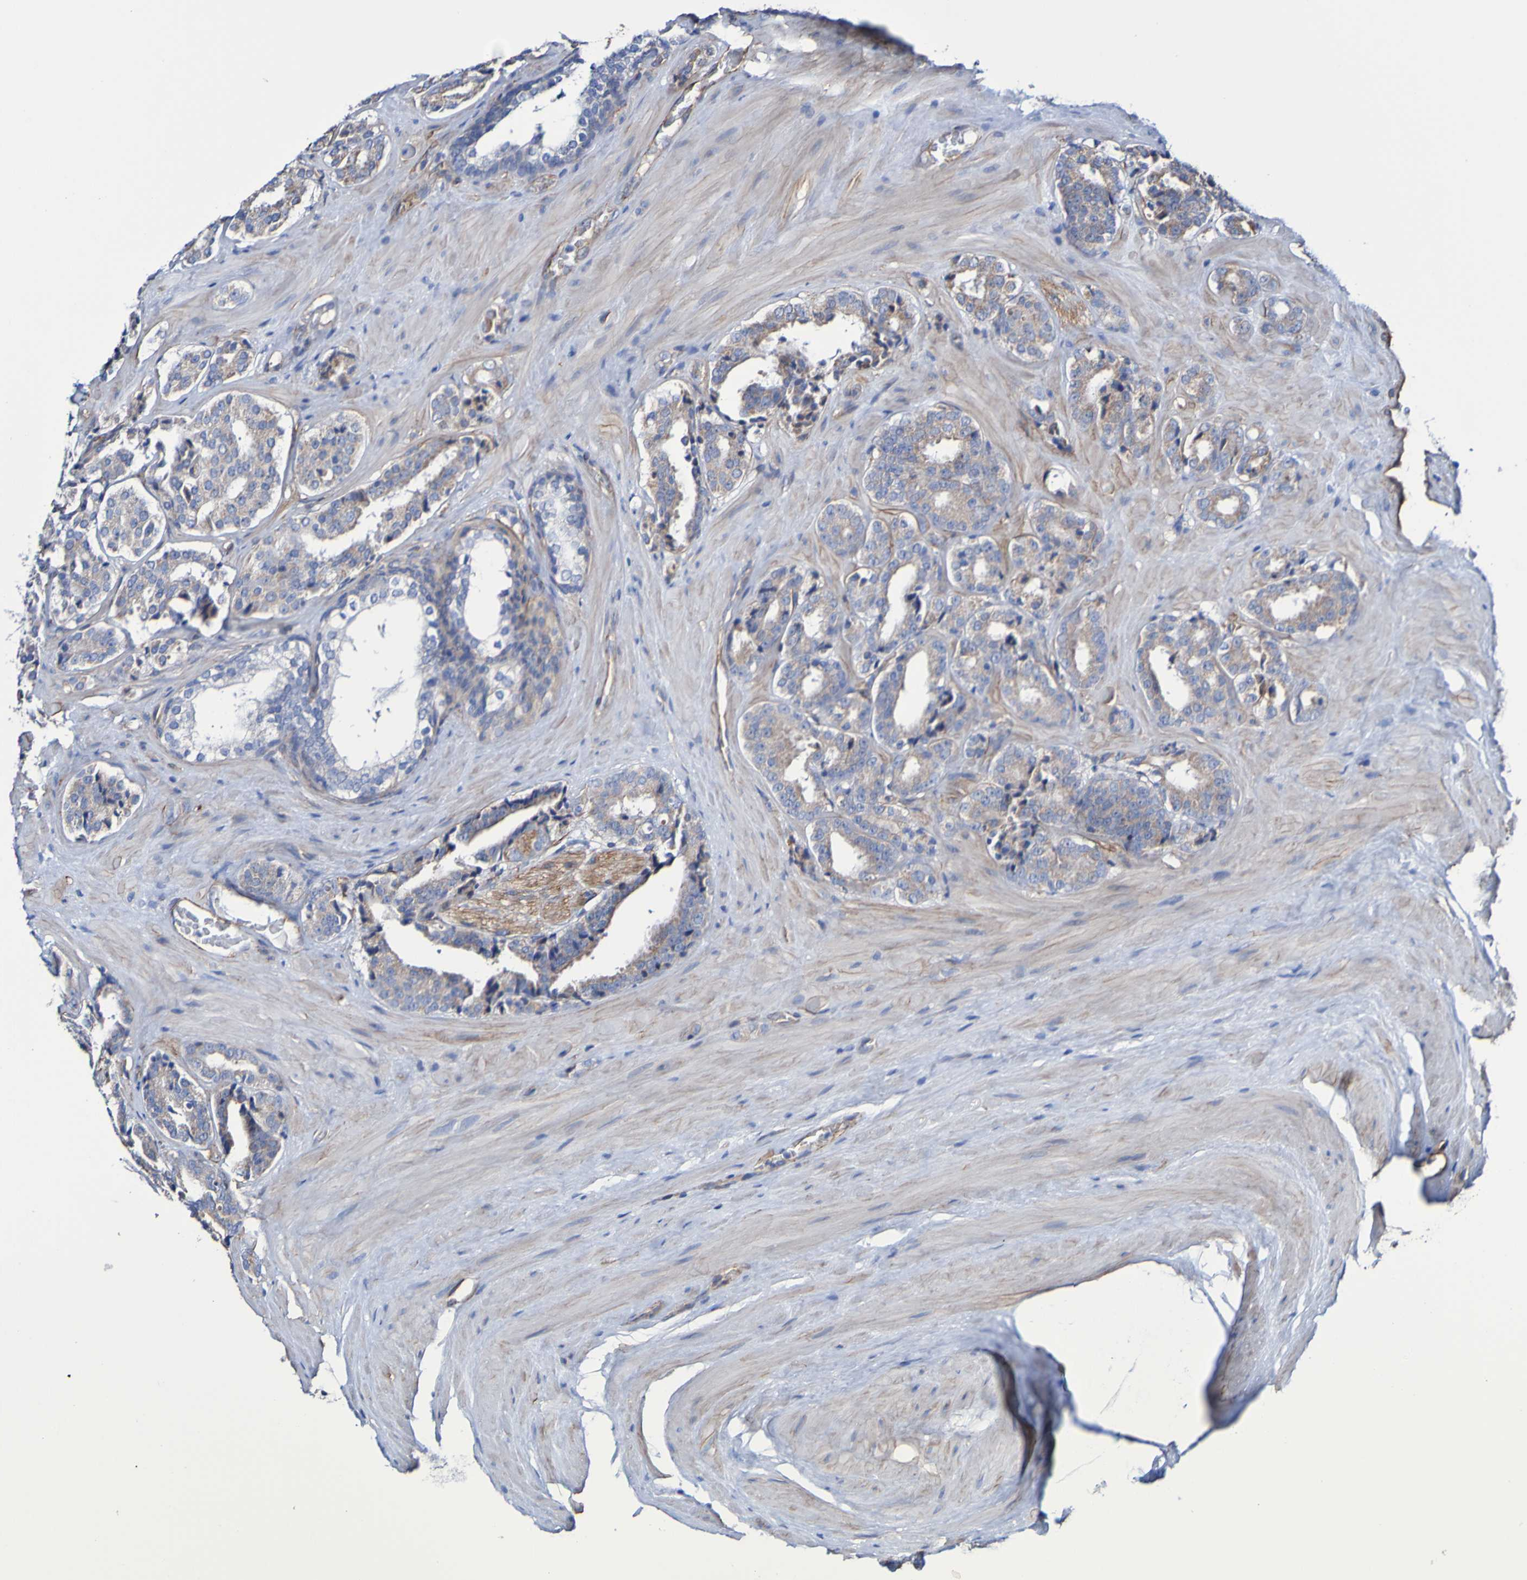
{"staining": {"intensity": "weak", "quantity": ">75%", "location": "cytoplasmic/membranous"}, "tissue": "prostate cancer", "cell_type": "Tumor cells", "image_type": "cancer", "snomed": [{"axis": "morphology", "description": "Adenocarcinoma, High grade"}, {"axis": "topography", "description": "Prostate"}], "caption": "Weak cytoplasmic/membranous positivity is appreciated in about >75% of tumor cells in prostate cancer.", "gene": "ELMOD3", "patient": {"sex": "male", "age": 60}}